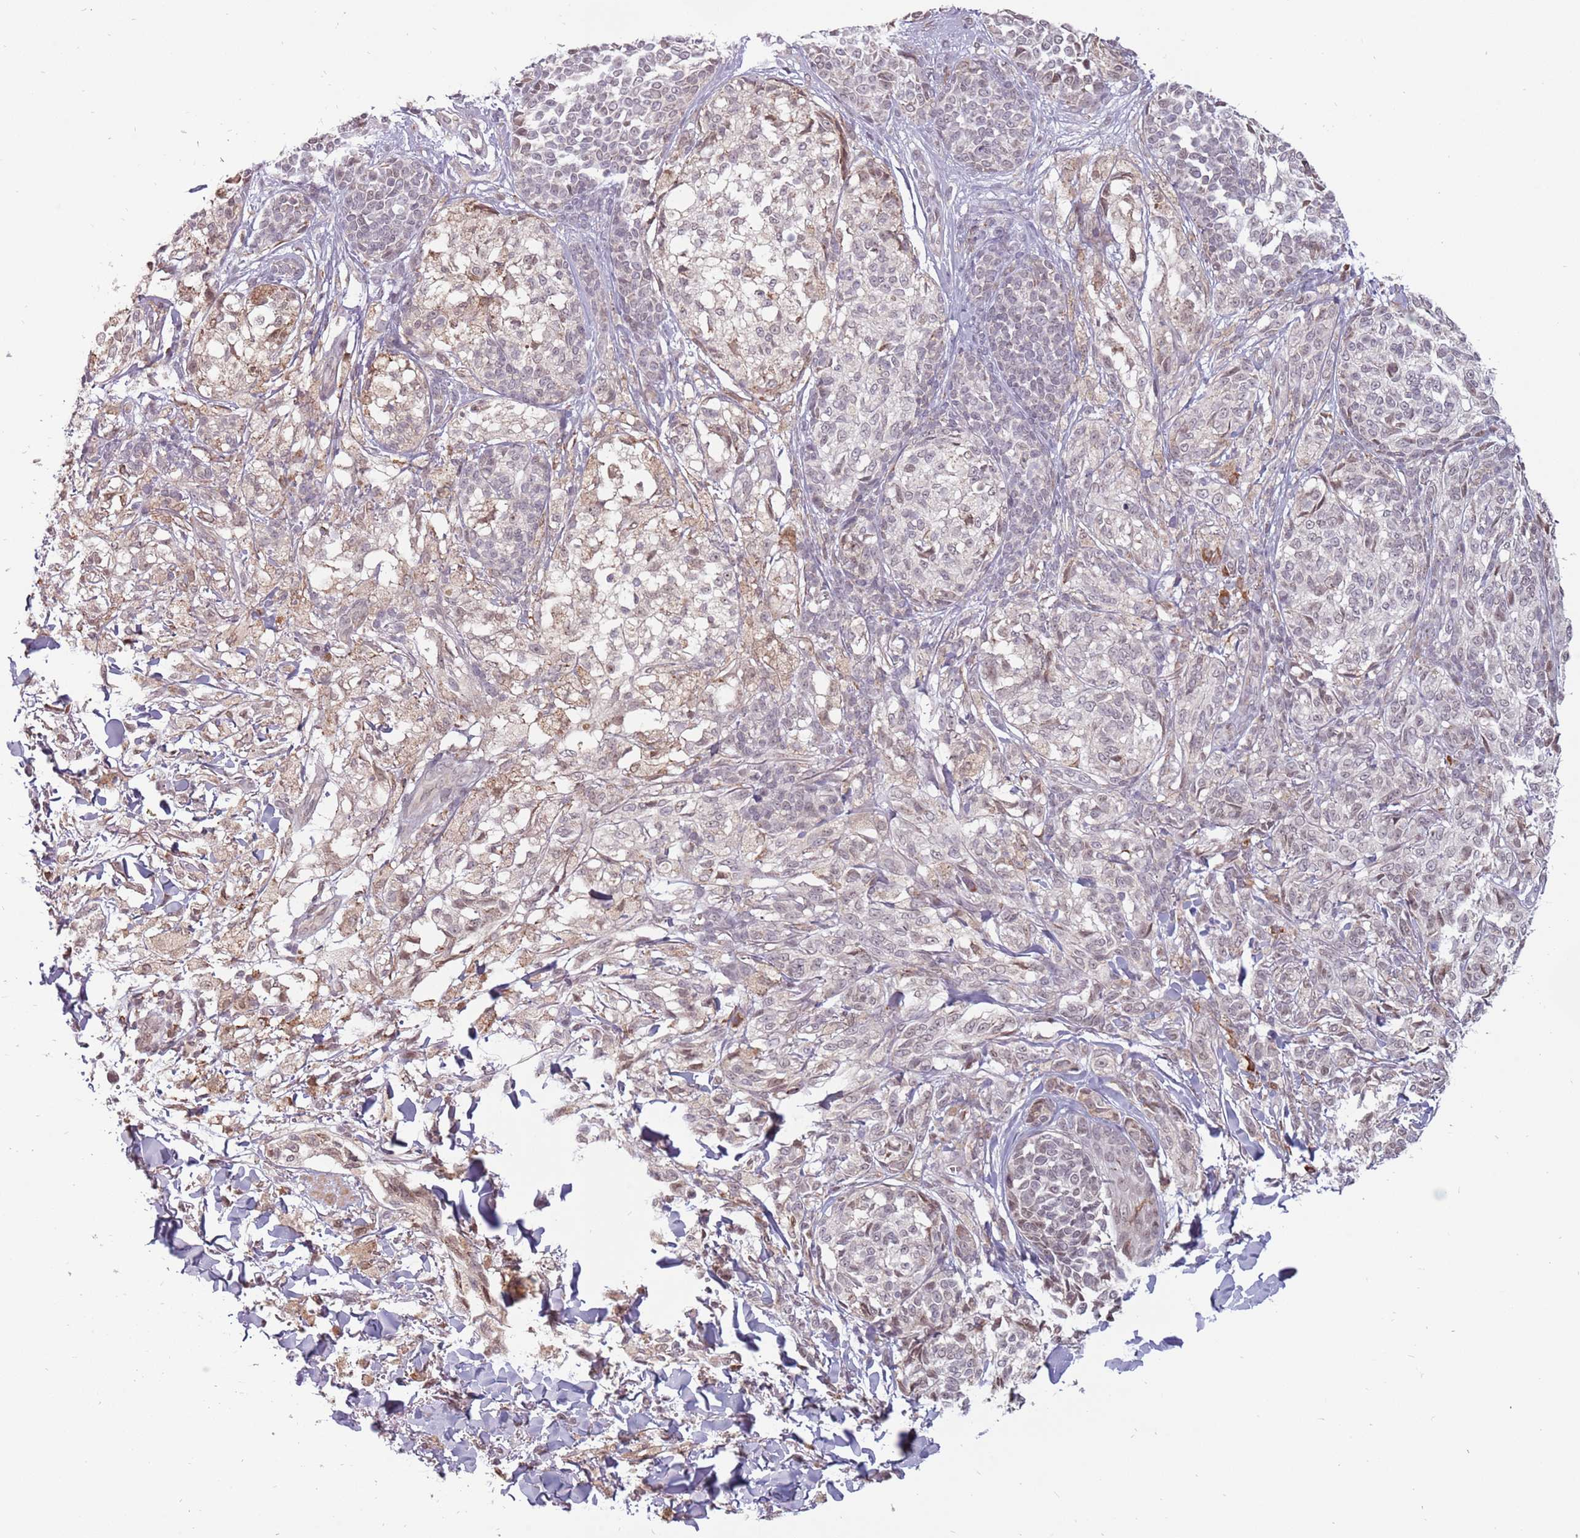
{"staining": {"intensity": "weak", "quantity": "<25%", "location": "nuclear"}, "tissue": "melanoma", "cell_type": "Tumor cells", "image_type": "cancer", "snomed": [{"axis": "morphology", "description": "Malignant melanoma, NOS"}, {"axis": "topography", "description": "Skin of upper extremity"}], "caption": "Immunohistochemical staining of malignant melanoma reveals no significant positivity in tumor cells.", "gene": "BARD1", "patient": {"sex": "male", "age": 40}}